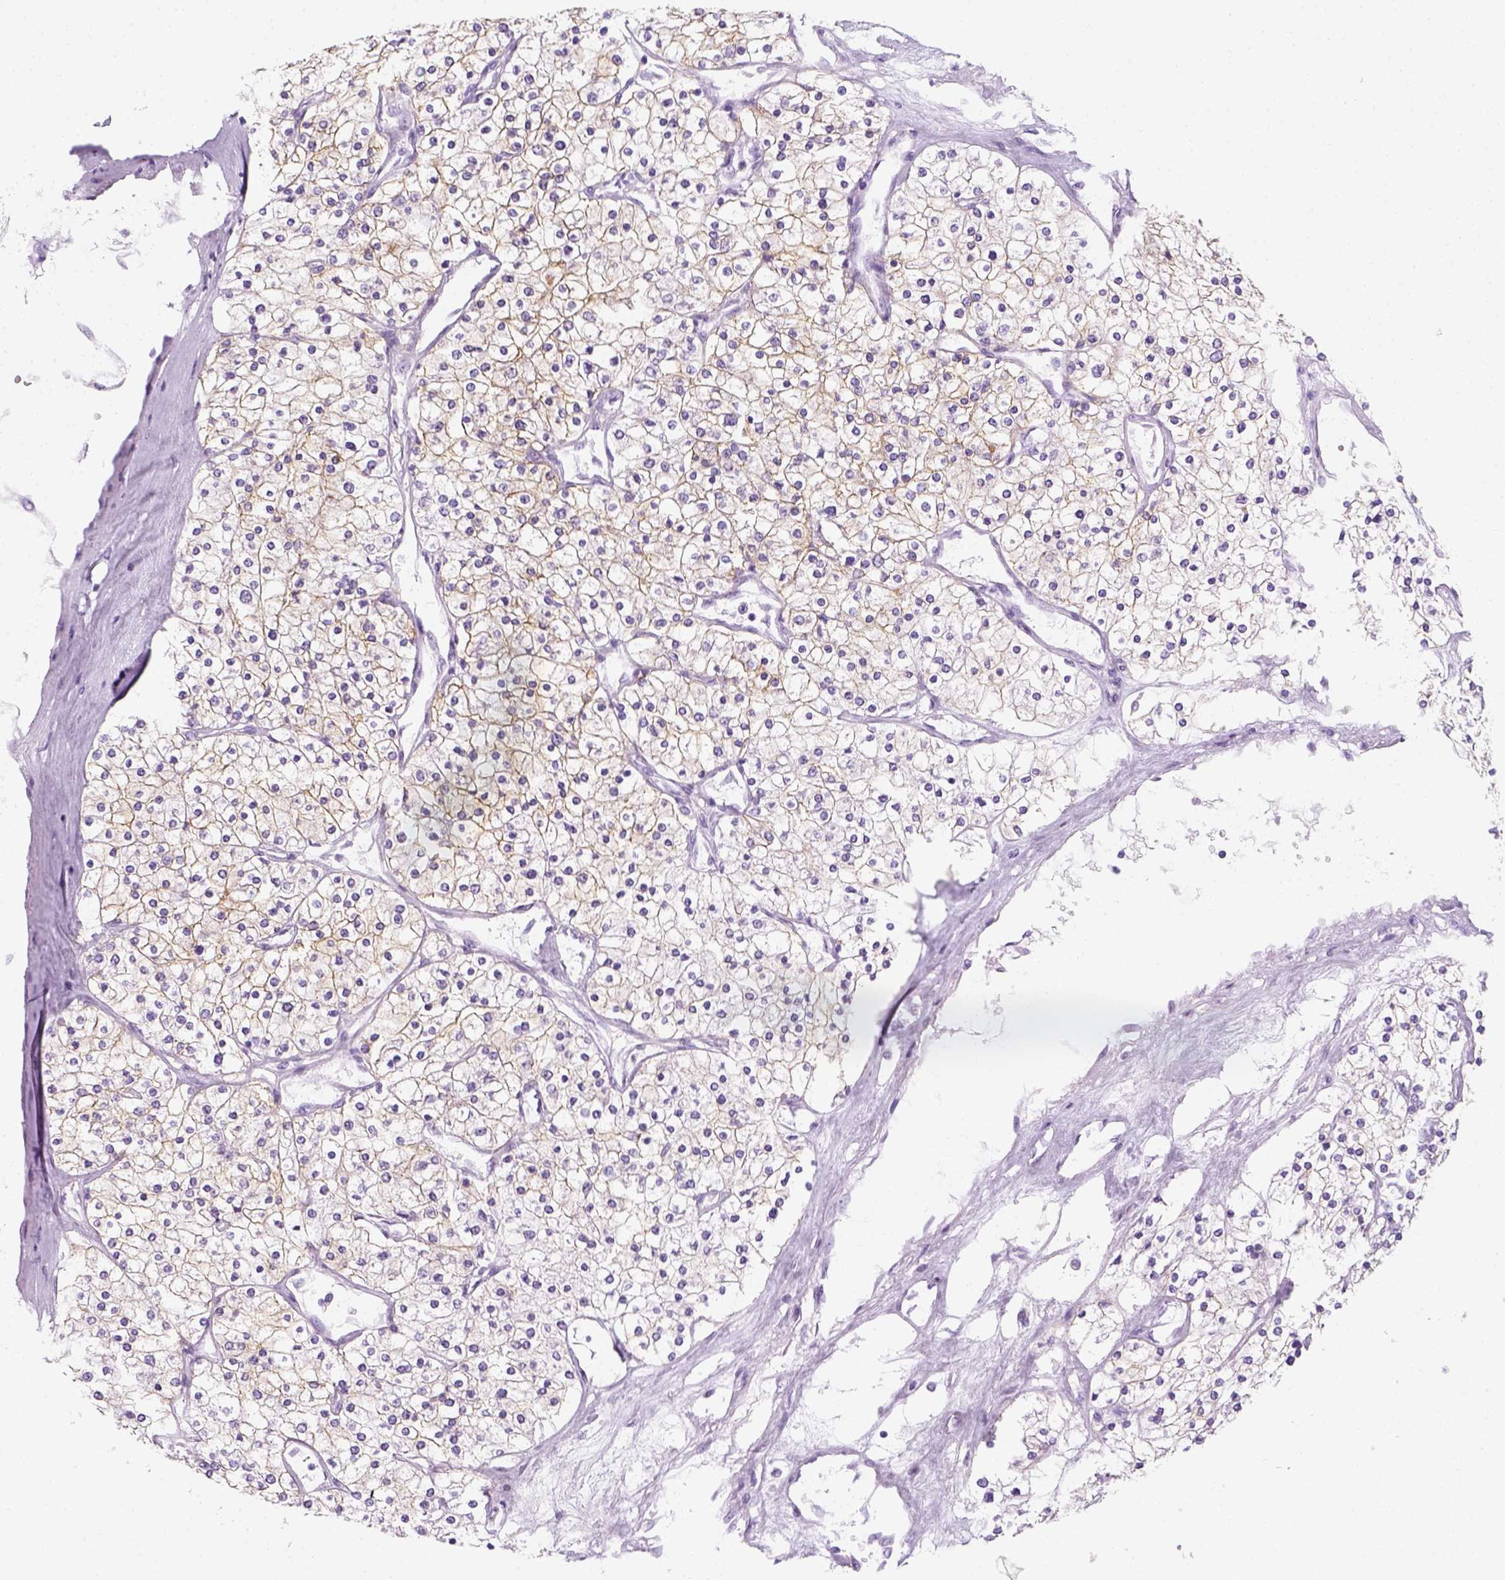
{"staining": {"intensity": "negative", "quantity": "none", "location": "none"}, "tissue": "renal cancer", "cell_type": "Tumor cells", "image_type": "cancer", "snomed": [{"axis": "morphology", "description": "Adenocarcinoma, NOS"}, {"axis": "topography", "description": "Kidney"}], "caption": "The photomicrograph displays no significant staining in tumor cells of renal cancer. Brightfield microscopy of IHC stained with DAB (3,3'-diaminobenzidine) (brown) and hematoxylin (blue), captured at high magnification.", "gene": "AQP3", "patient": {"sex": "male", "age": 80}}